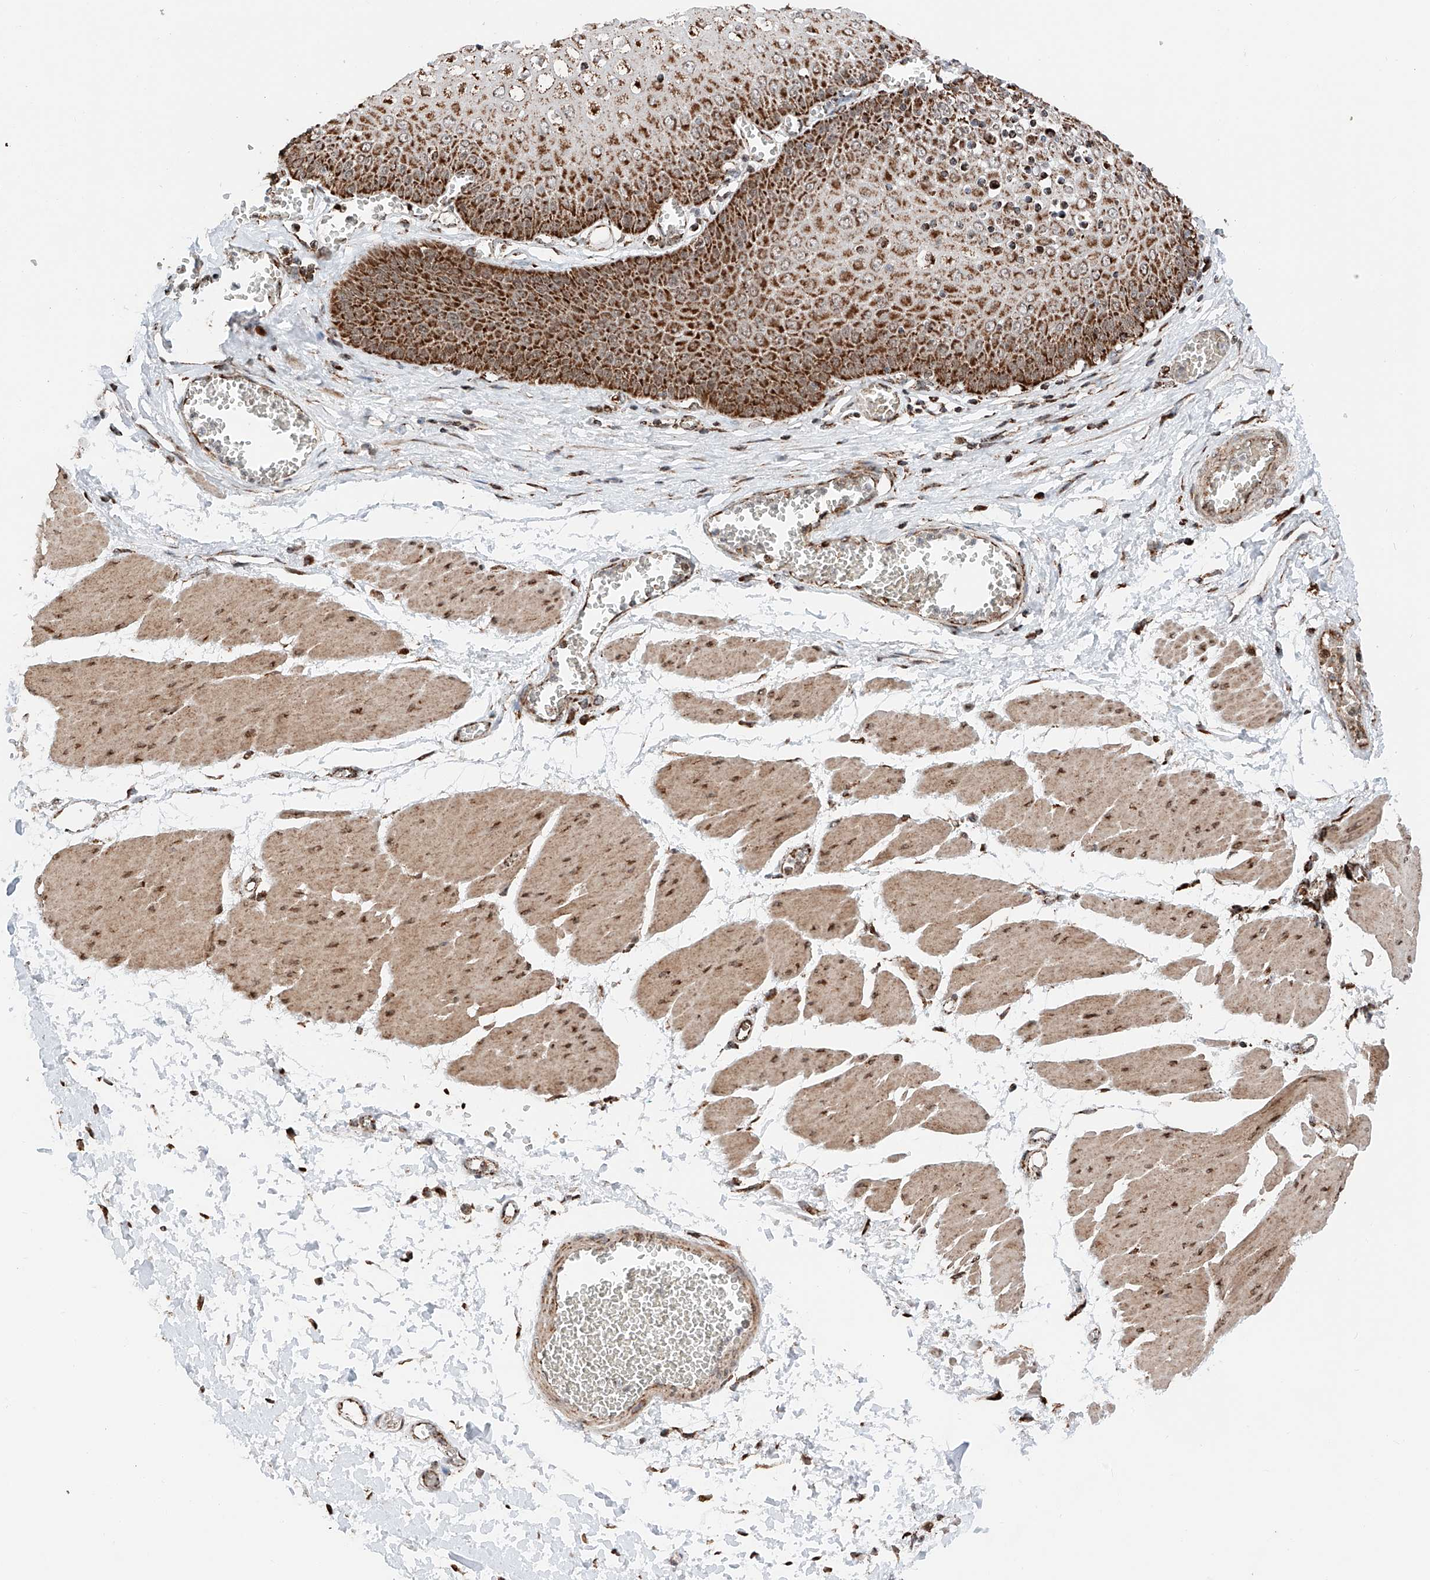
{"staining": {"intensity": "strong", "quantity": ">75%", "location": "cytoplasmic/membranous"}, "tissue": "esophagus", "cell_type": "Squamous epithelial cells", "image_type": "normal", "snomed": [{"axis": "morphology", "description": "Normal tissue, NOS"}, {"axis": "topography", "description": "Esophagus"}], "caption": "This is a histology image of immunohistochemistry staining of benign esophagus, which shows strong staining in the cytoplasmic/membranous of squamous epithelial cells.", "gene": "ZSCAN29", "patient": {"sex": "male", "age": 60}}